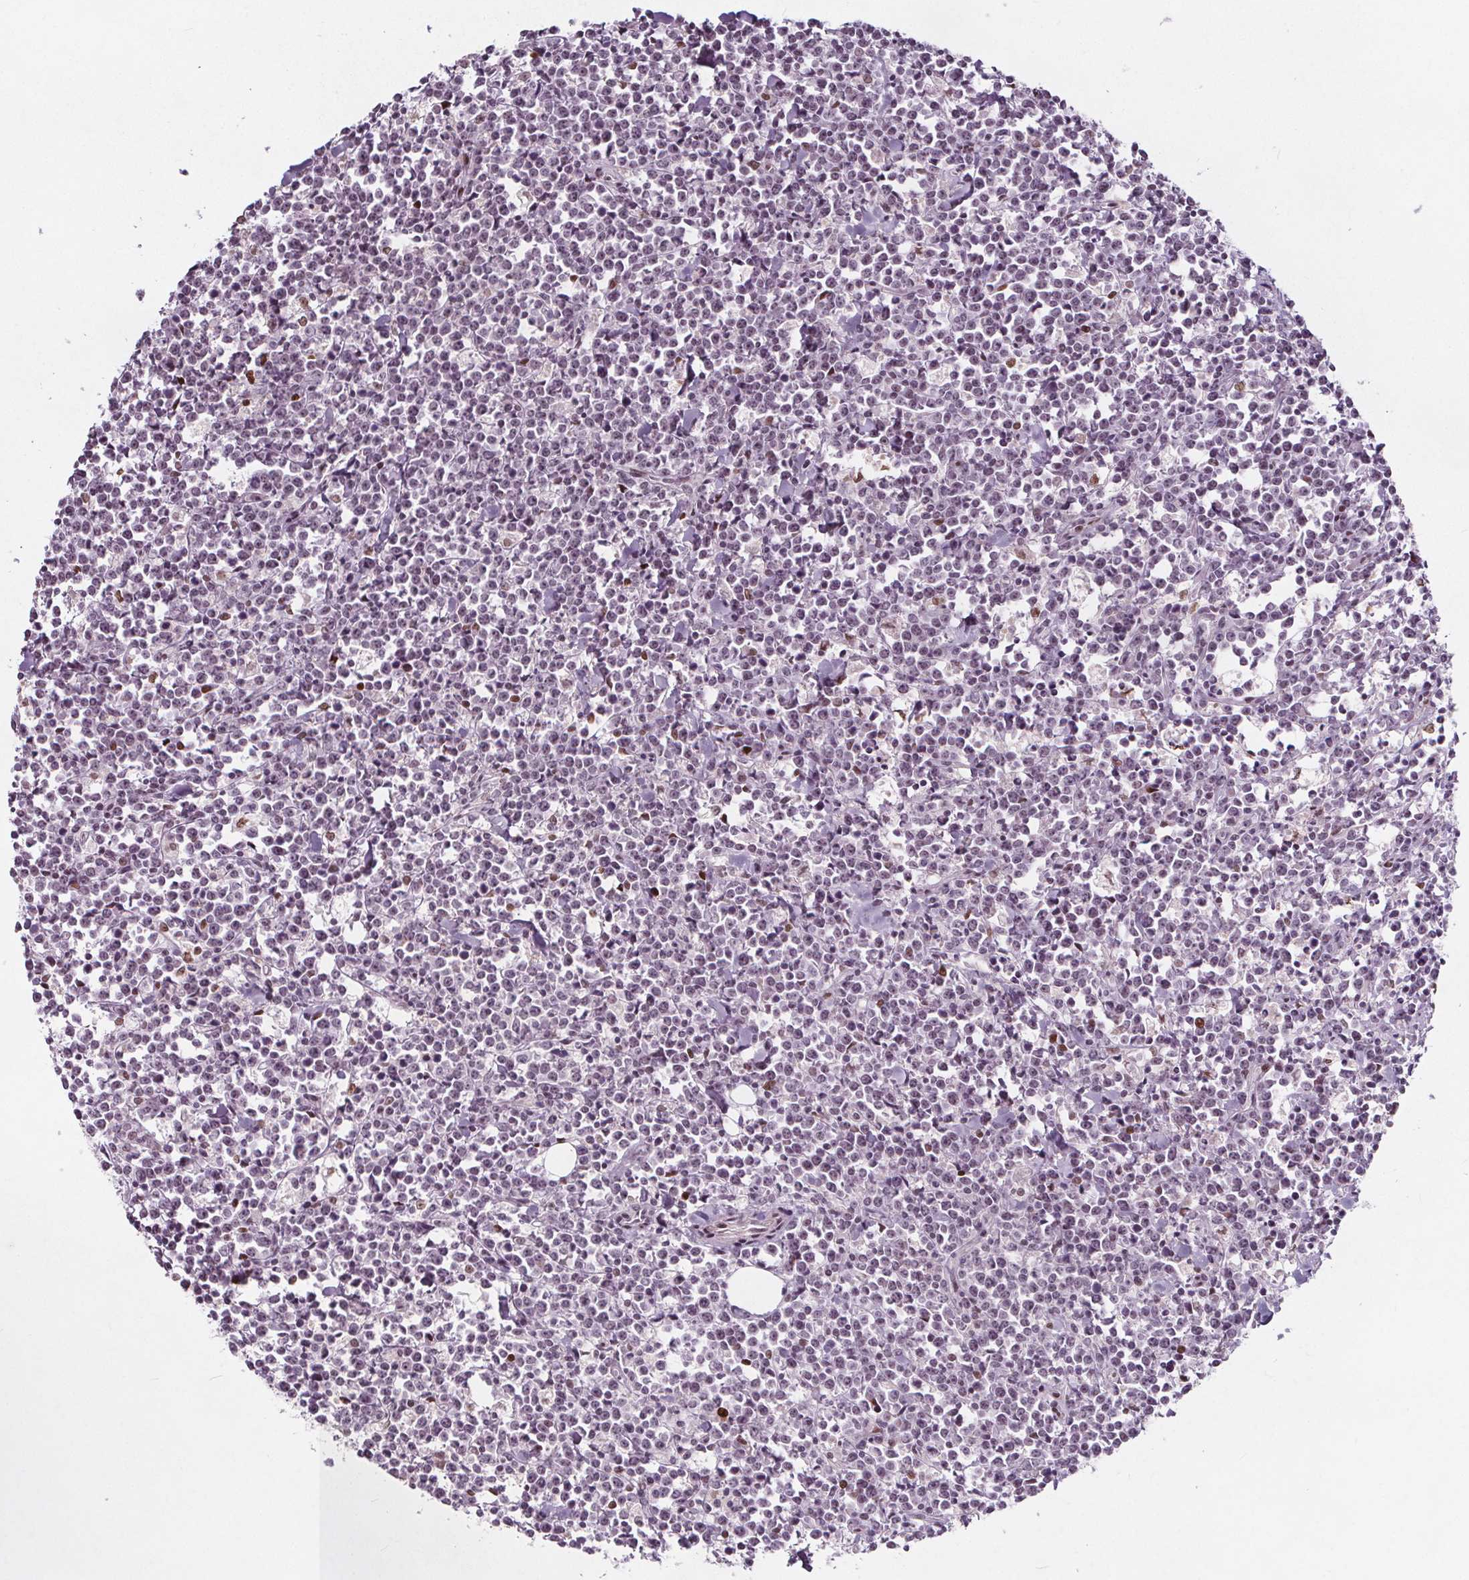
{"staining": {"intensity": "moderate", "quantity": "<25%", "location": "nuclear"}, "tissue": "lymphoma", "cell_type": "Tumor cells", "image_type": "cancer", "snomed": [{"axis": "morphology", "description": "Malignant lymphoma, non-Hodgkin's type, High grade"}, {"axis": "topography", "description": "Small intestine"}], "caption": "High-grade malignant lymphoma, non-Hodgkin's type stained for a protein (brown) reveals moderate nuclear positive staining in about <25% of tumor cells.", "gene": "TAF6L", "patient": {"sex": "female", "age": 56}}